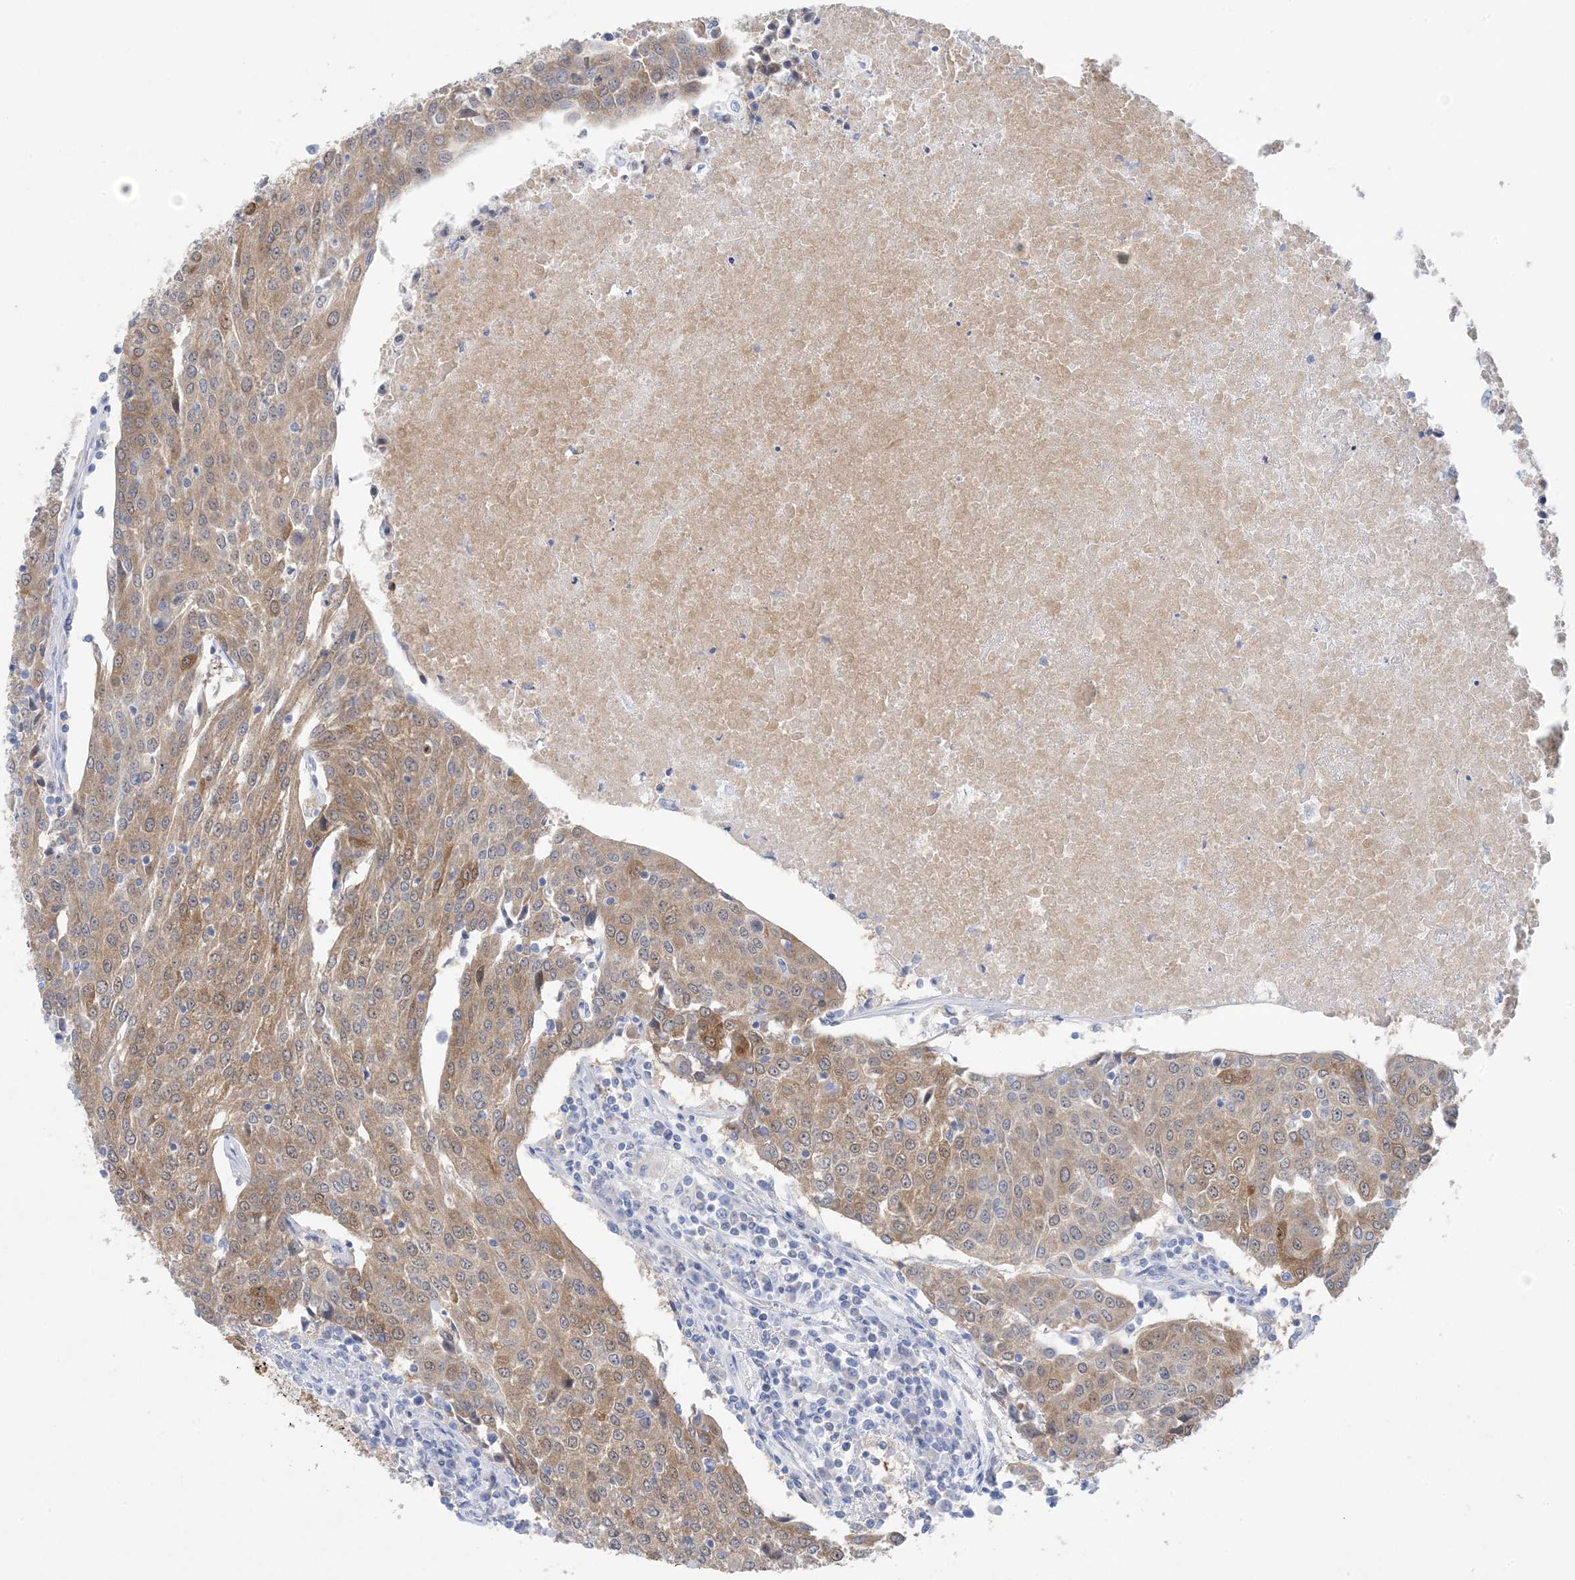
{"staining": {"intensity": "moderate", "quantity": "25%-75%", "location": "cytoplasmic/membranous"}, "tissue": "urothelial cancer", "cell_type": "Tumor cells", "image_type": "cancer", "snomed": [{"axis": "morphology", "description": "Urothelial carcinoma, High grade"}, {"axis": "topography", "description": "Urinary bladder"}], "caption": "Urothelial cancer was stained to show a protein in brown. There is medium levels of moderate cytoplasmic/membranous staining in approximately 25%-75% of tumor cells.", "gene": "SH3YL1", "patient": {"sex": "female", "age": 85}}